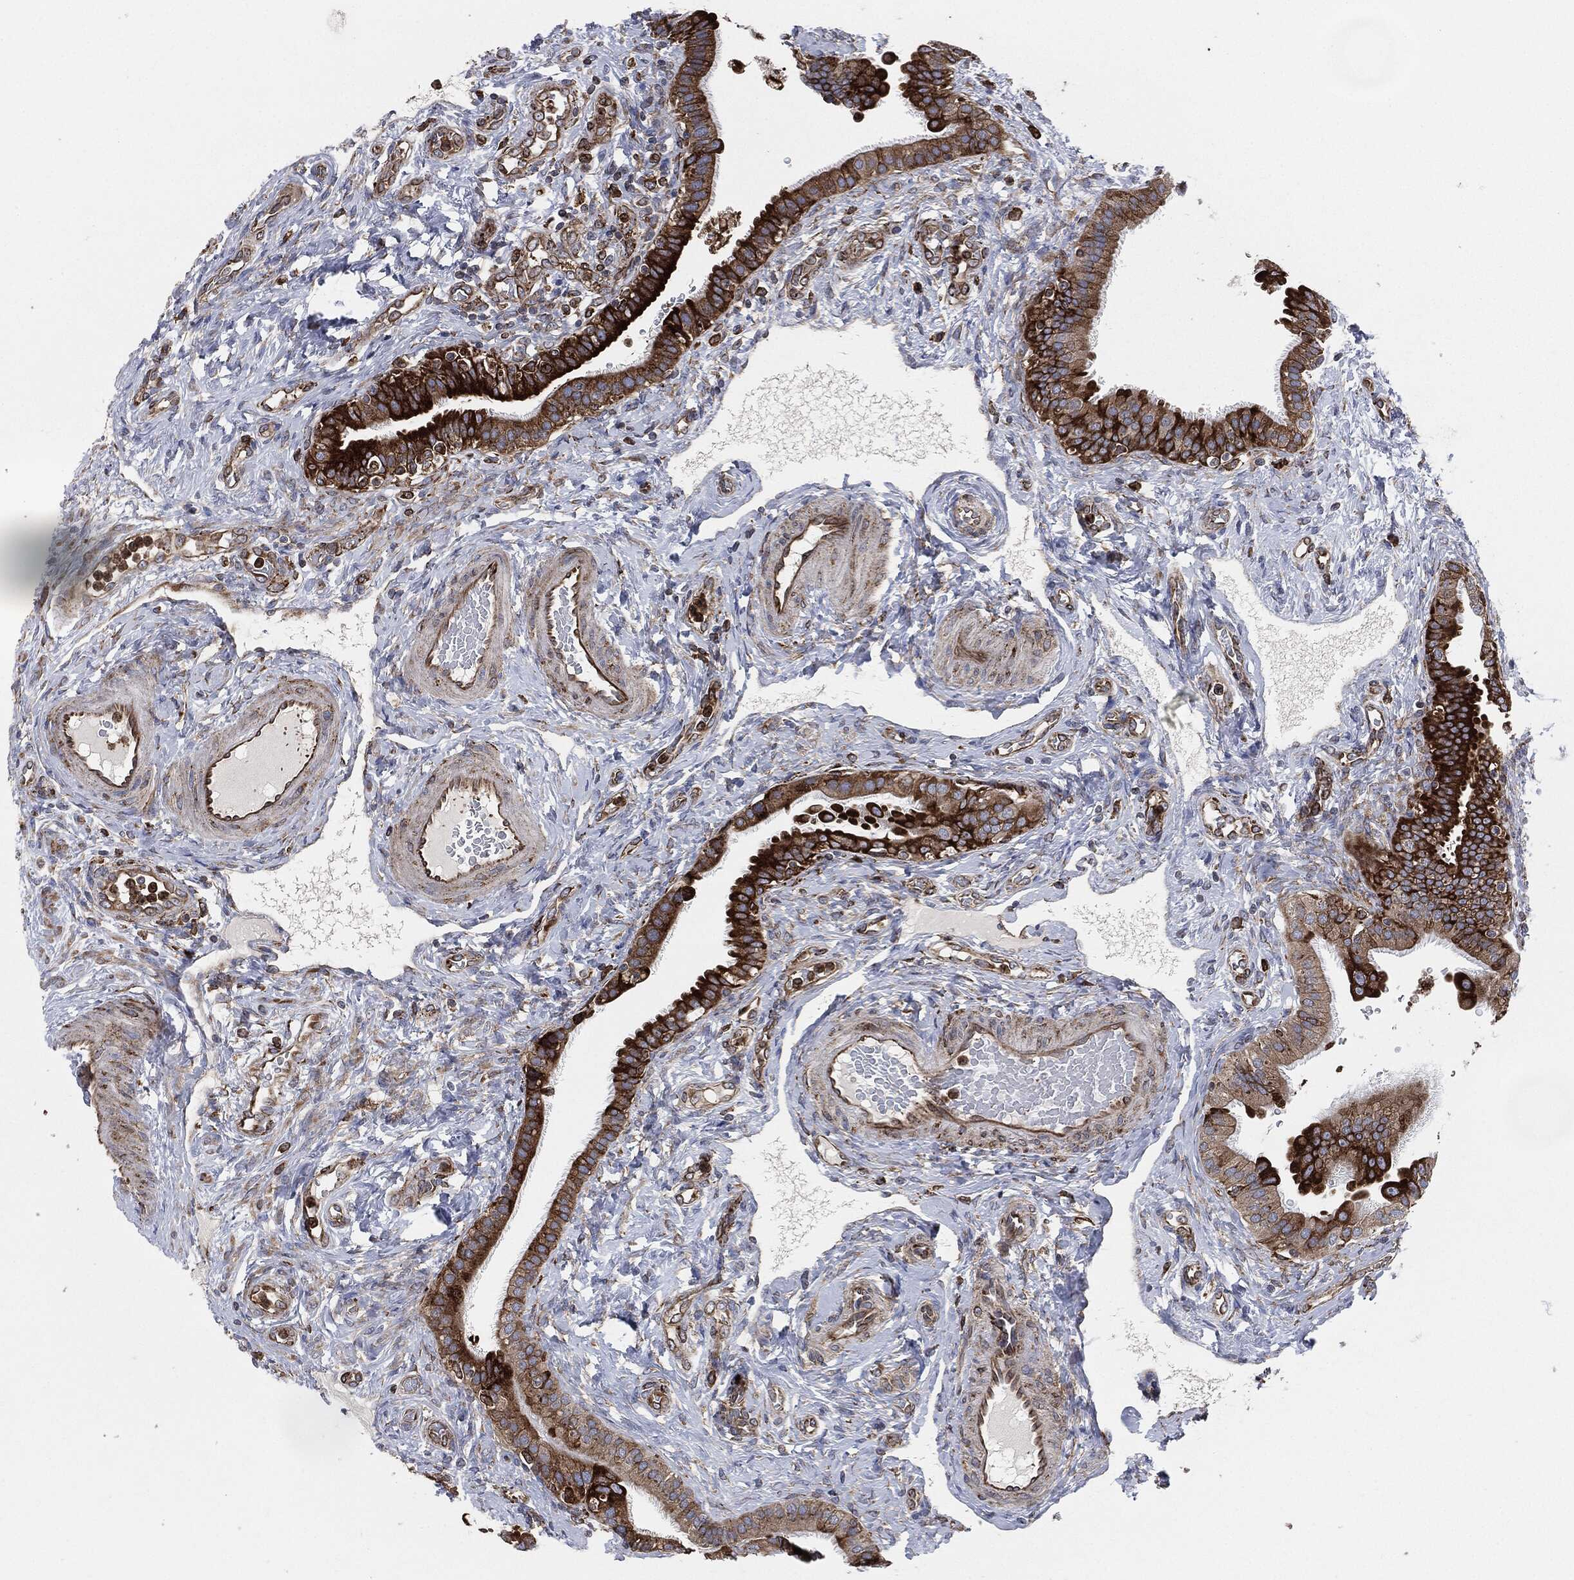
{"staining": {"intensity": "strong", "quantity": ">75%", "location": "cytoplasmic/membranous"}, "tissue": "fallopian tube", "cell_type": "Glandular cells", "image_type": "normal", "snomed": [{"axis": "morphology", "description": "Normal tissue, NOS"}, {"axis": "topography", "description": "Fallopian tube"}], "caption": "IHC photomicrograph of unremarkable fallopian tube: human fallopian tube stained using IHC displays high levels of strong protein expression localized specifically in the cytoplasmic/membranous of glandular cells, appearing as a cytoplasmic/membranous brown color.", "gene": "CALR", "patient": {"sex": "female", "age": 41}}